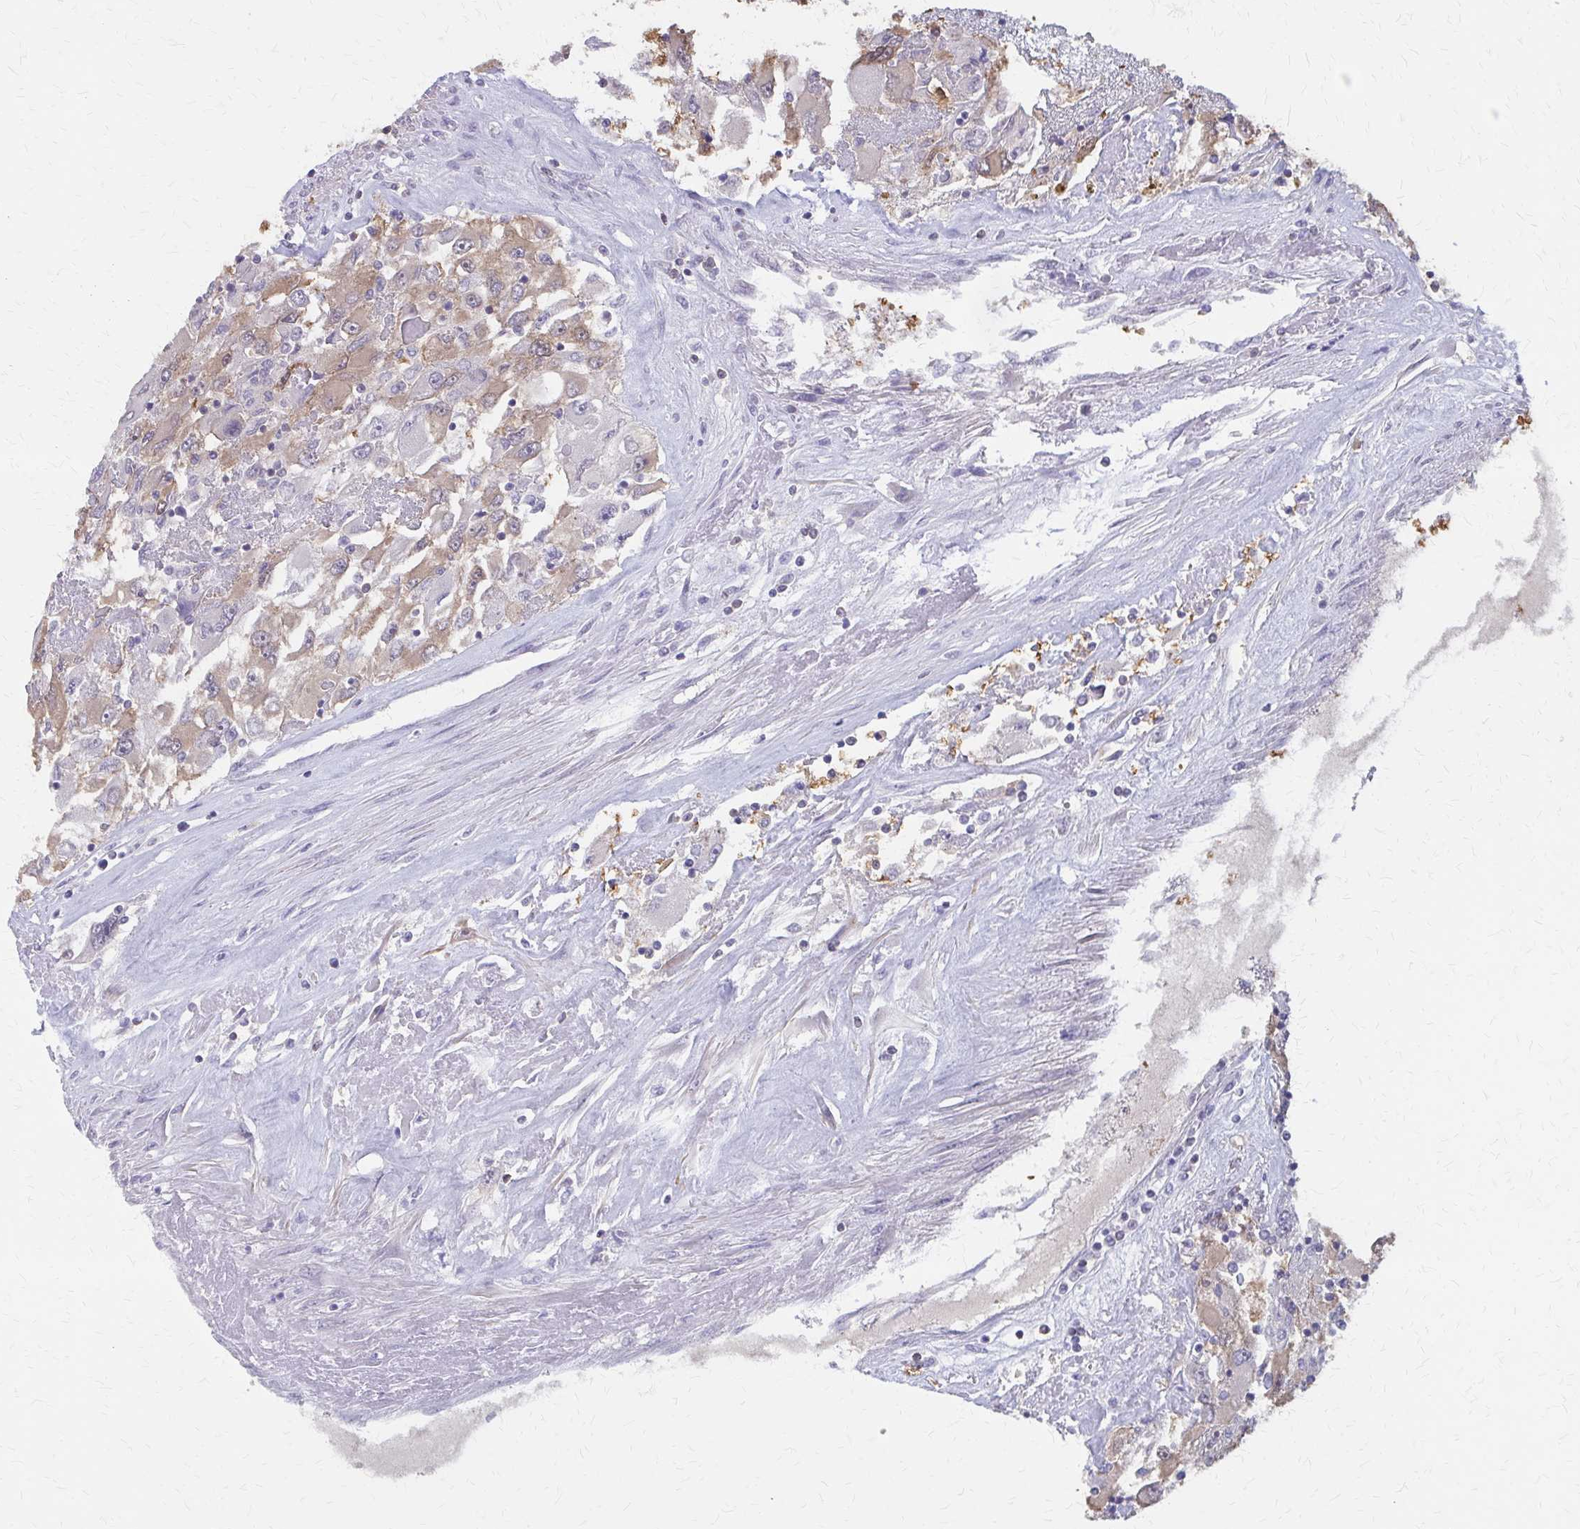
{"staining": {"intensity": "weak", "quantity": "25%-75%", "location": "cytoplasmic/membranous"}, "tissue": "renal cancer", "cell_type": "Tumor cells", "image_type": "cancer", "snomed": [{"axis": "morphology", "description": "Adenocarcinoma, NOS"}, {"axis": "topography", "description": "Kidney"}], "caption": "A high-resolution histopathology image shows immunohistochemistry (IHC) staining of renal adenocarcinoma, which exhibits weak cytoplasmic/membranous expression in about 25%-75% of tumor cells.", "gene": "IFI44L", "patient": {"sex": "female", "age": 52}}